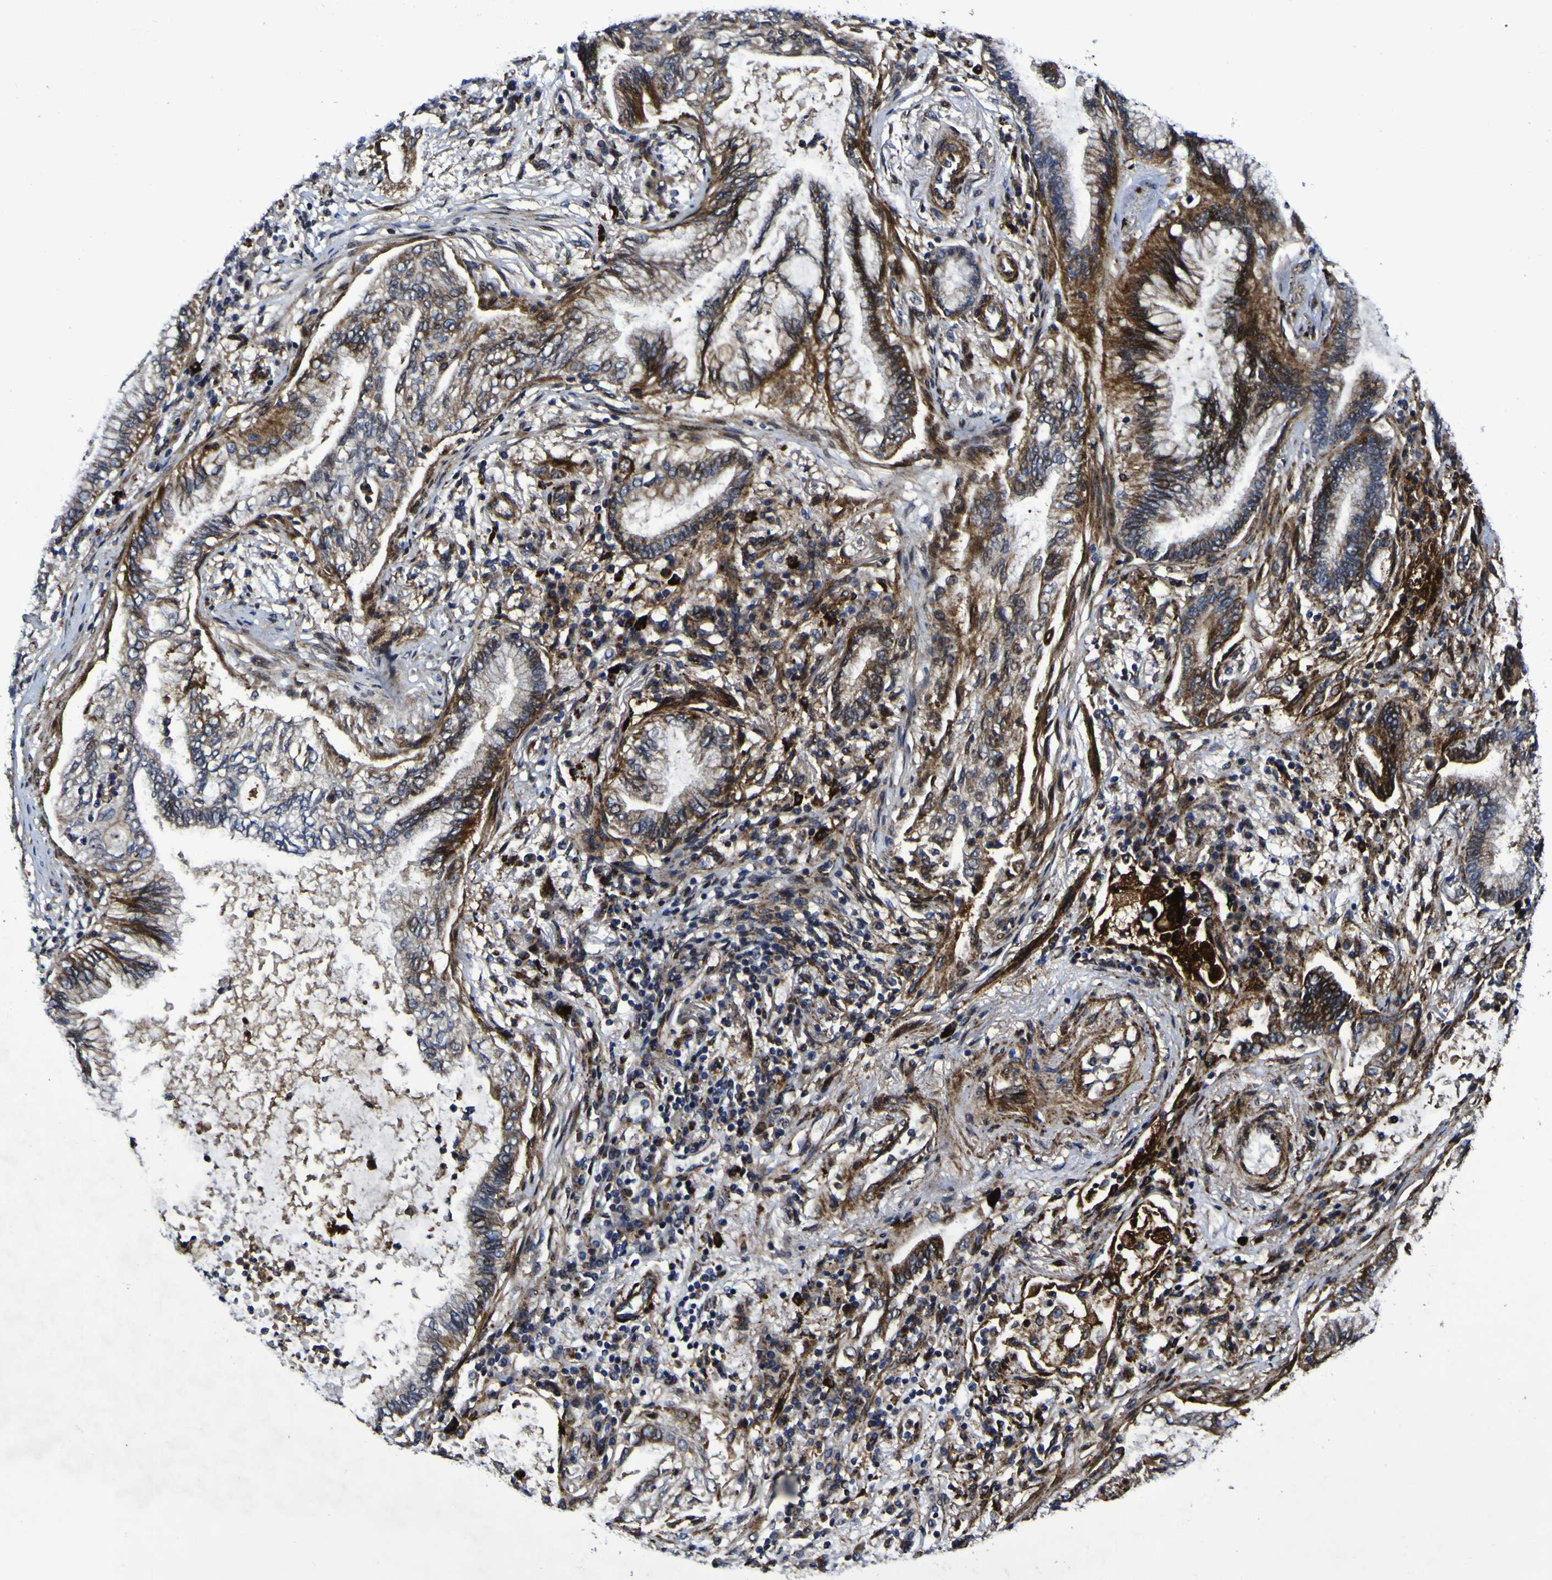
{"staining": {"intensity": "moderate", "quantity": ">75%", "location": "cytoplasmic/membranous"}, "tissue": "lung cancer", "cell_type": "Tumor cells", "image_type": "cancer", "snomed": [{"axis": "morphology", "description": "Normal tissue, NOS"}, {"axis": "morphology", "description": "Adenocarcinoma, NOS"}, {"axis": "topography", "description": "Bronchus"}, {"axis": "topography", "description": "Lung"}], "caption": "This is a photomicrograph of IHC staining of adenocarcinoma (lung), which shows moderate expression in the cytoplasmic/membranous of tumor cells.", "gene": "MGLL", "patient": {"sex": "female", "age": 70}}